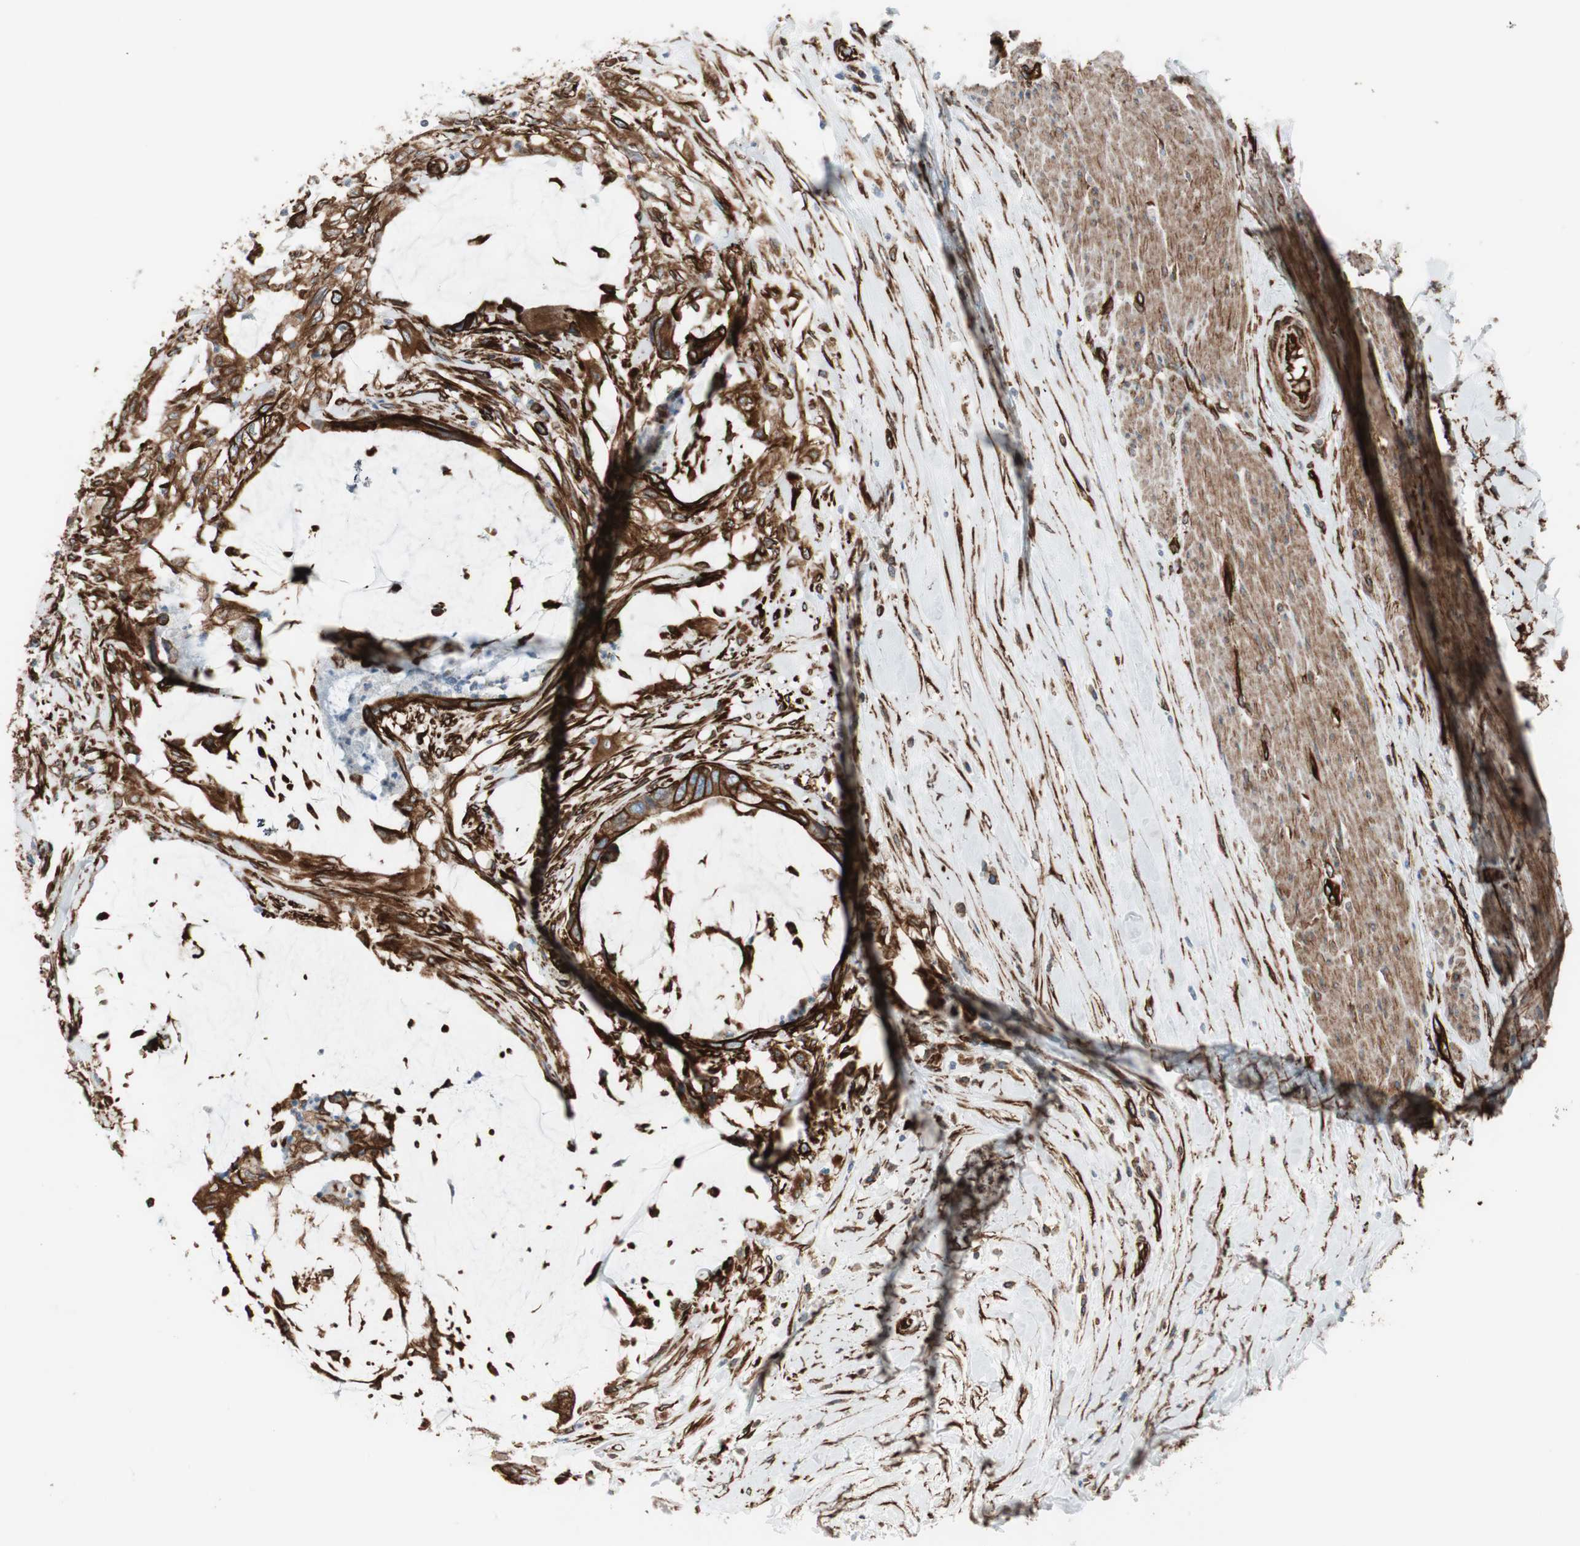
{"staining": {"intensity": "strong", "quantity": ">75%", "location": "cytoplasmic/membranous"}, "tissue": "colorectal cancer", "cell_type": "Tumor cells", "image_type": "cancer", "snomed": [{"axis": "morphology", "description": "Adenocarcinoma, NOS"}, {"axis": "topography", "description": "Rectum"}], "caption": "Colorectal cancer tissue shows strong cytoplasmic/membranous positivity in about >75% of tumor cells", "gene": "TCTA", "patient": {"sex": "female", "age": 77}}